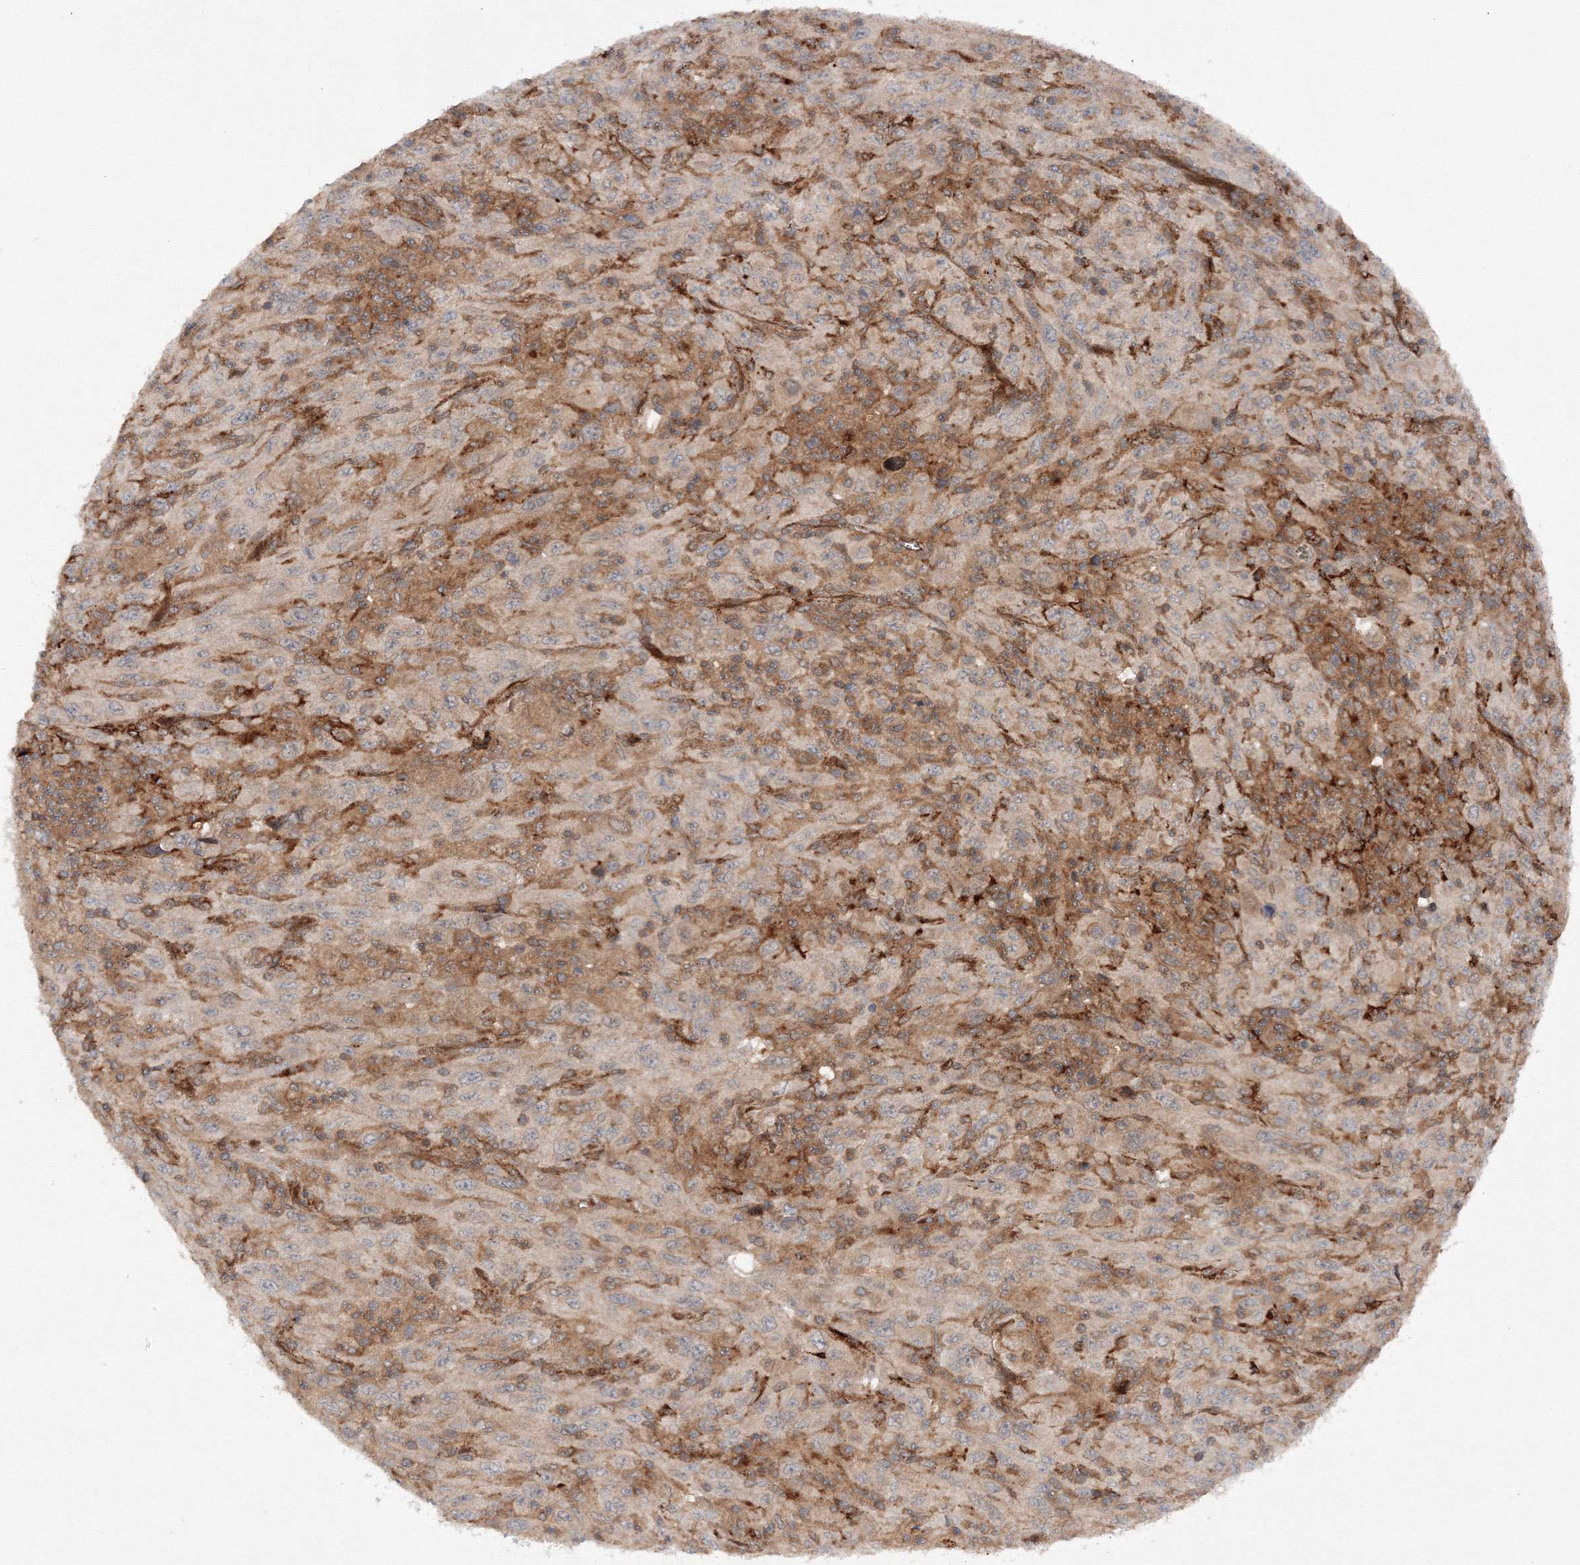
{"staining": {"intensity": "negative", "quantity": "none", "location": "none"}, "tissue": "melanoma", "cell_type": "Tumor cells", "image_type": "cancer", "snomed": [{"axis": "morphology", "description": "Malignant melanoma, Metastatic site"}, {"axis": "topography", "description": "Skin"}], "caption": "Immunohistochemistry (IHC) of malignant melanoma (metastatic site) demonstrates no positivity in tumor cells.", "gene": "DCTD", "patient": {"sex": "female", "age": 56}}